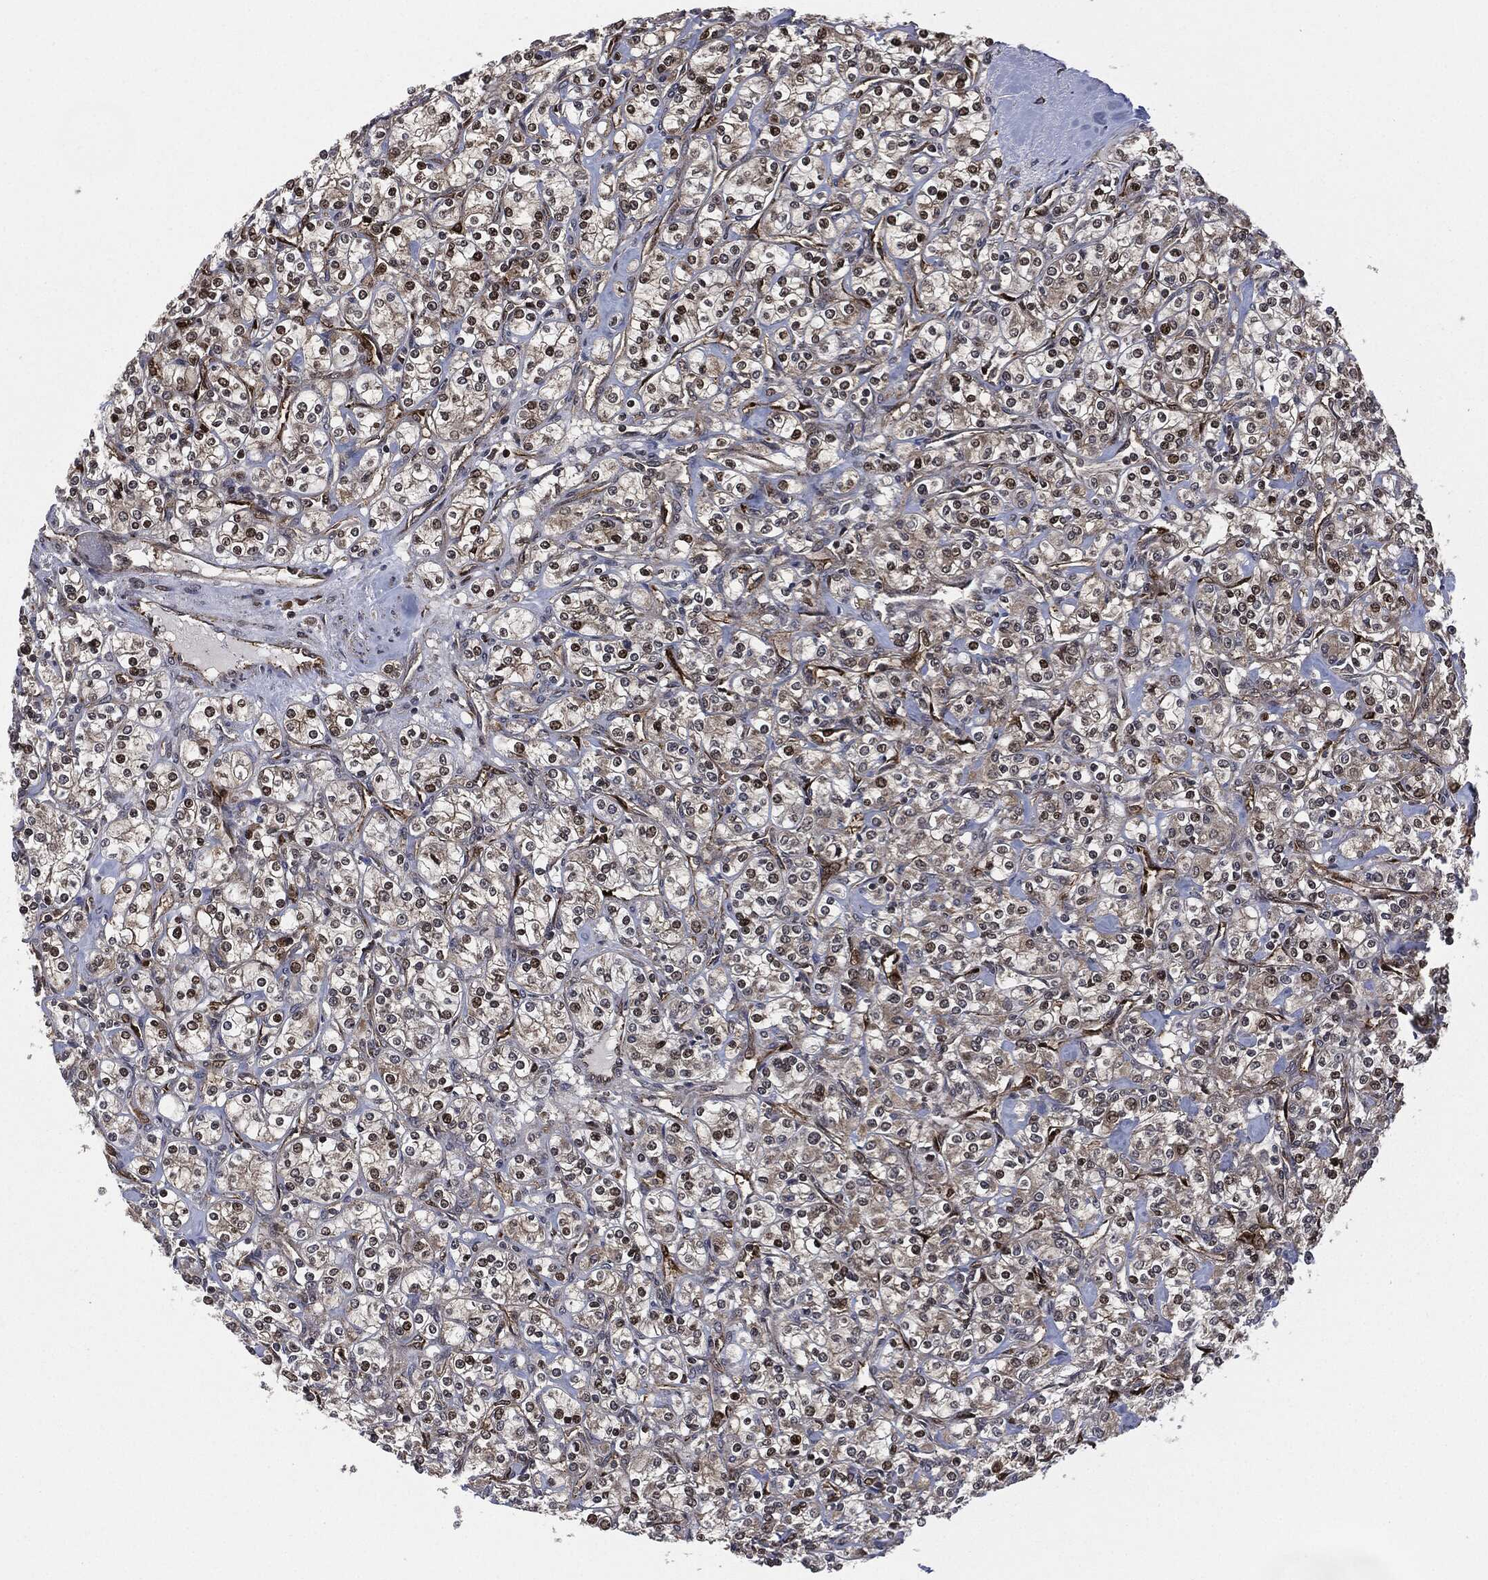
{"staining": {"intensity": "moderate", "quantity": "25%-75%", "location": "cytoplasmic/membranous,nuclear"}, "tissue": "renal cancer", "cell_type": "Tumor cells", "image_type": "cancer", "snomed": [{"axis": "morphology", "description": "Adenocarcinoma, NOS"}, {"axis": "topography", "description": "Kidney"}], "caption": "An immunohistochemistry image of tumor tissue is shown. Protein staining in brown highlights moderate cytoplasmic/membranous and nuclear positivity in renal cancer within tumor cells.", "gene": "HRAS", "patient": {"sex": "male", "age": 77}}